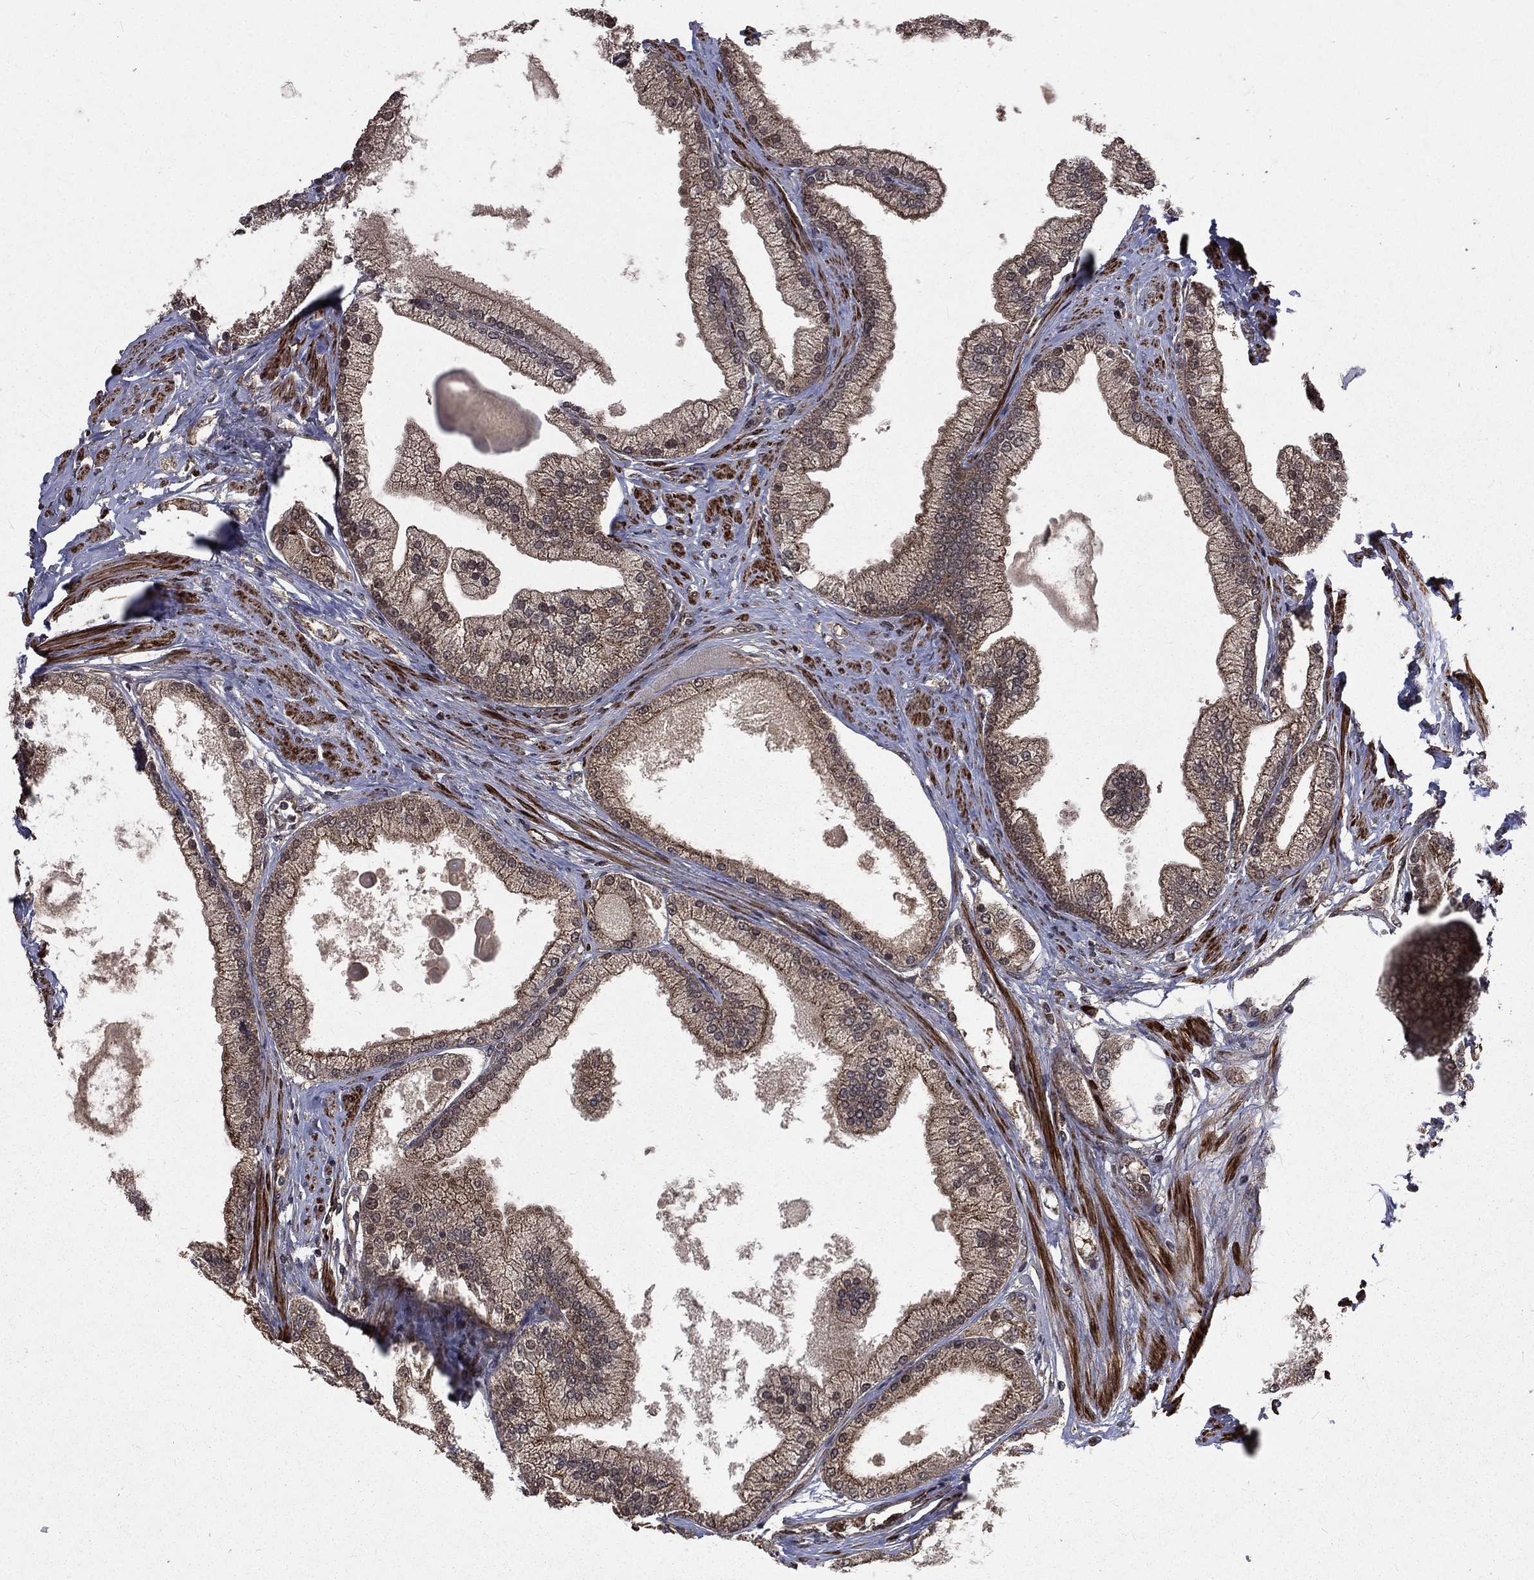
{"staining": {"intensity": "weak", "quantity": ">75%", "location": "cytoplasmic/membranous"}, "tissue": "prostate cancer", "cell_type": "Tumor cells", "image_type": "cancer", "snomed": [{"axis": "morphology", "description": "Adenocarcinoma, NOS"}, {"axis": "topography", "description": "Prostate and seminal vesicle, NOS"}, {"axis": "topography", "description": "Prostate"}], "caption": "Protein analysis of prostate cancer (adenocarcinoma) tissue reveals weak cytoplasmic/membranous staining in about >75% of tumor cells.", "gene": "LENG8", "patient": {"sex": "male", "age": 67}}